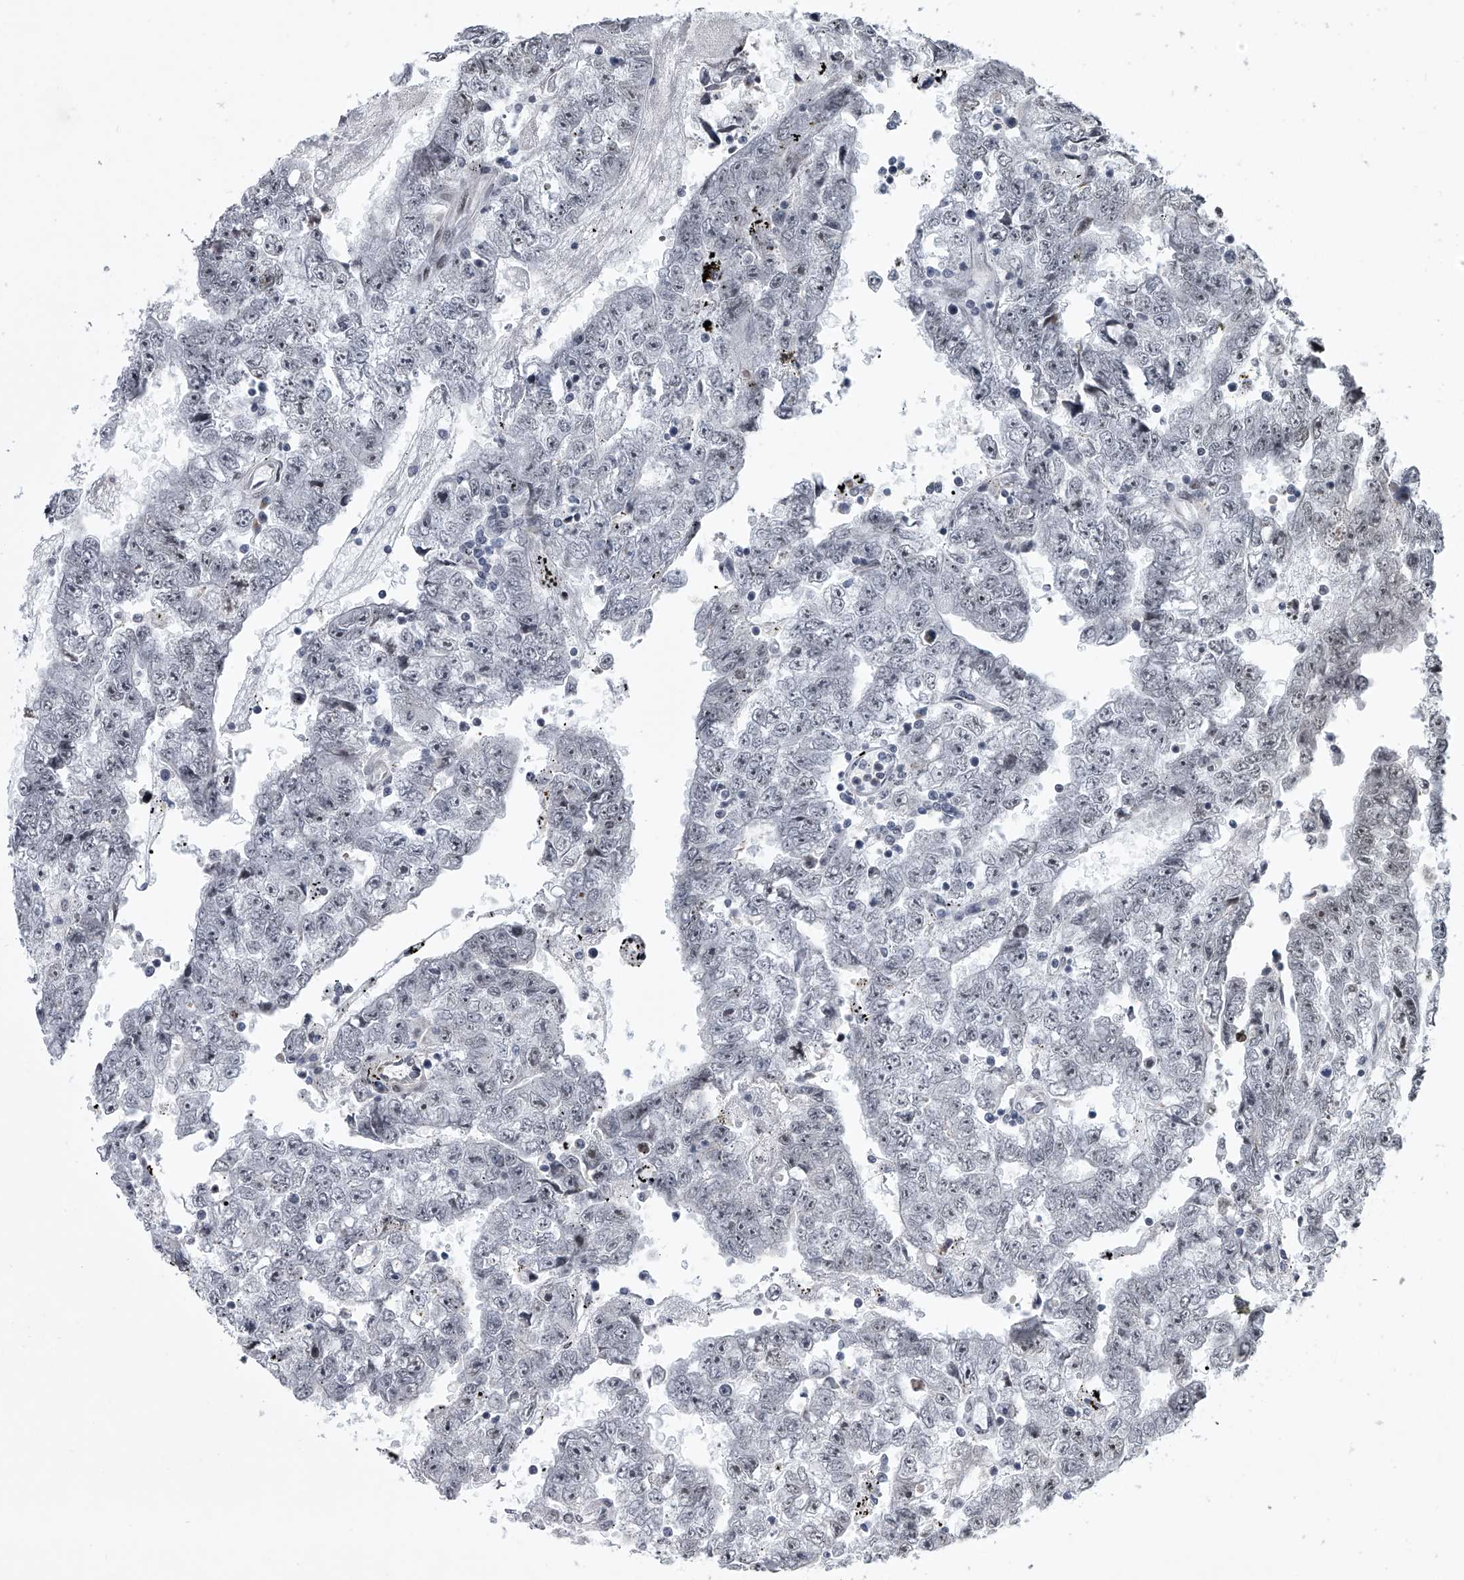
{"staining": {"intensity": "negative", "quantity": "none", "location": "none"}, "tissue": "testis cancer", "cell_type": "Tumor cells", "image_type": "cancer", "snomed": [{"axis": "morphology", "description": "Carcinoma, Embryonal, NOS"}, {"axis": "topography", "description": "Testis"}], "caption": "Immunohistochemical staining of human testis cancer (embryonal carcinoma) exhibits no significant staining in tumor cells.", "gene": "MLLT1", "patient": {"sex": "male", "age": 25}}